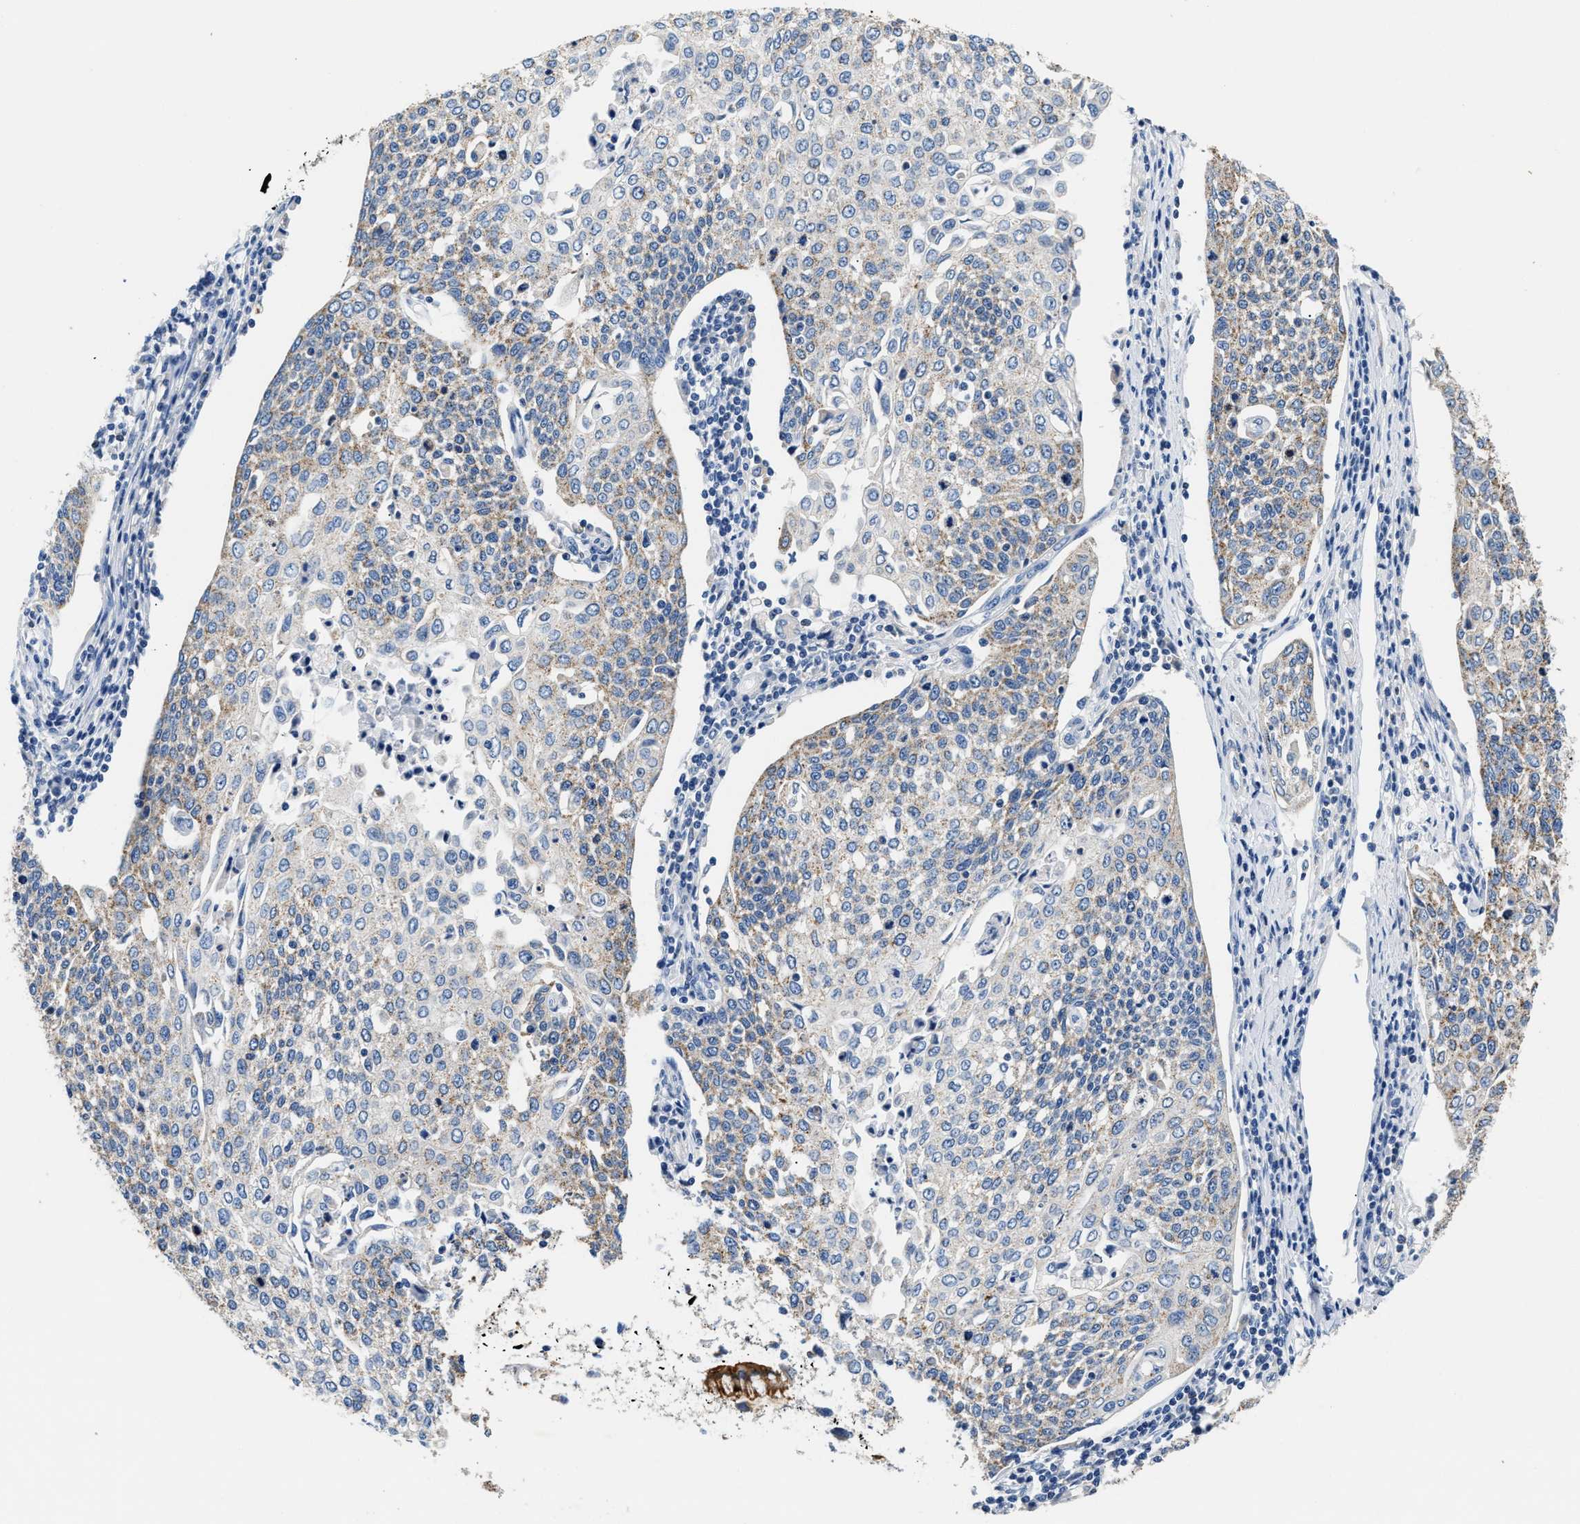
{"staining": {"intensity": "weak", "quantity": "<25%", "location": "cytoplasmic/membranous"}, "tissue": "cervical cancer", "cell_type": "Tumor cells", "image_type": "cancer", "snomed": [{"axis": "morphology", "description": "Squamous cell carcinoma, NOS"}, {"axis": "topography", "description": "Cervix"}], "caption": "Cervical cancer (squamous cell carcinoma) was stained to show a protein in brown. There is no significant positivity in tumor cells.", "gene": "TUT7", "patient": {"sex": "female", "age": 34}}